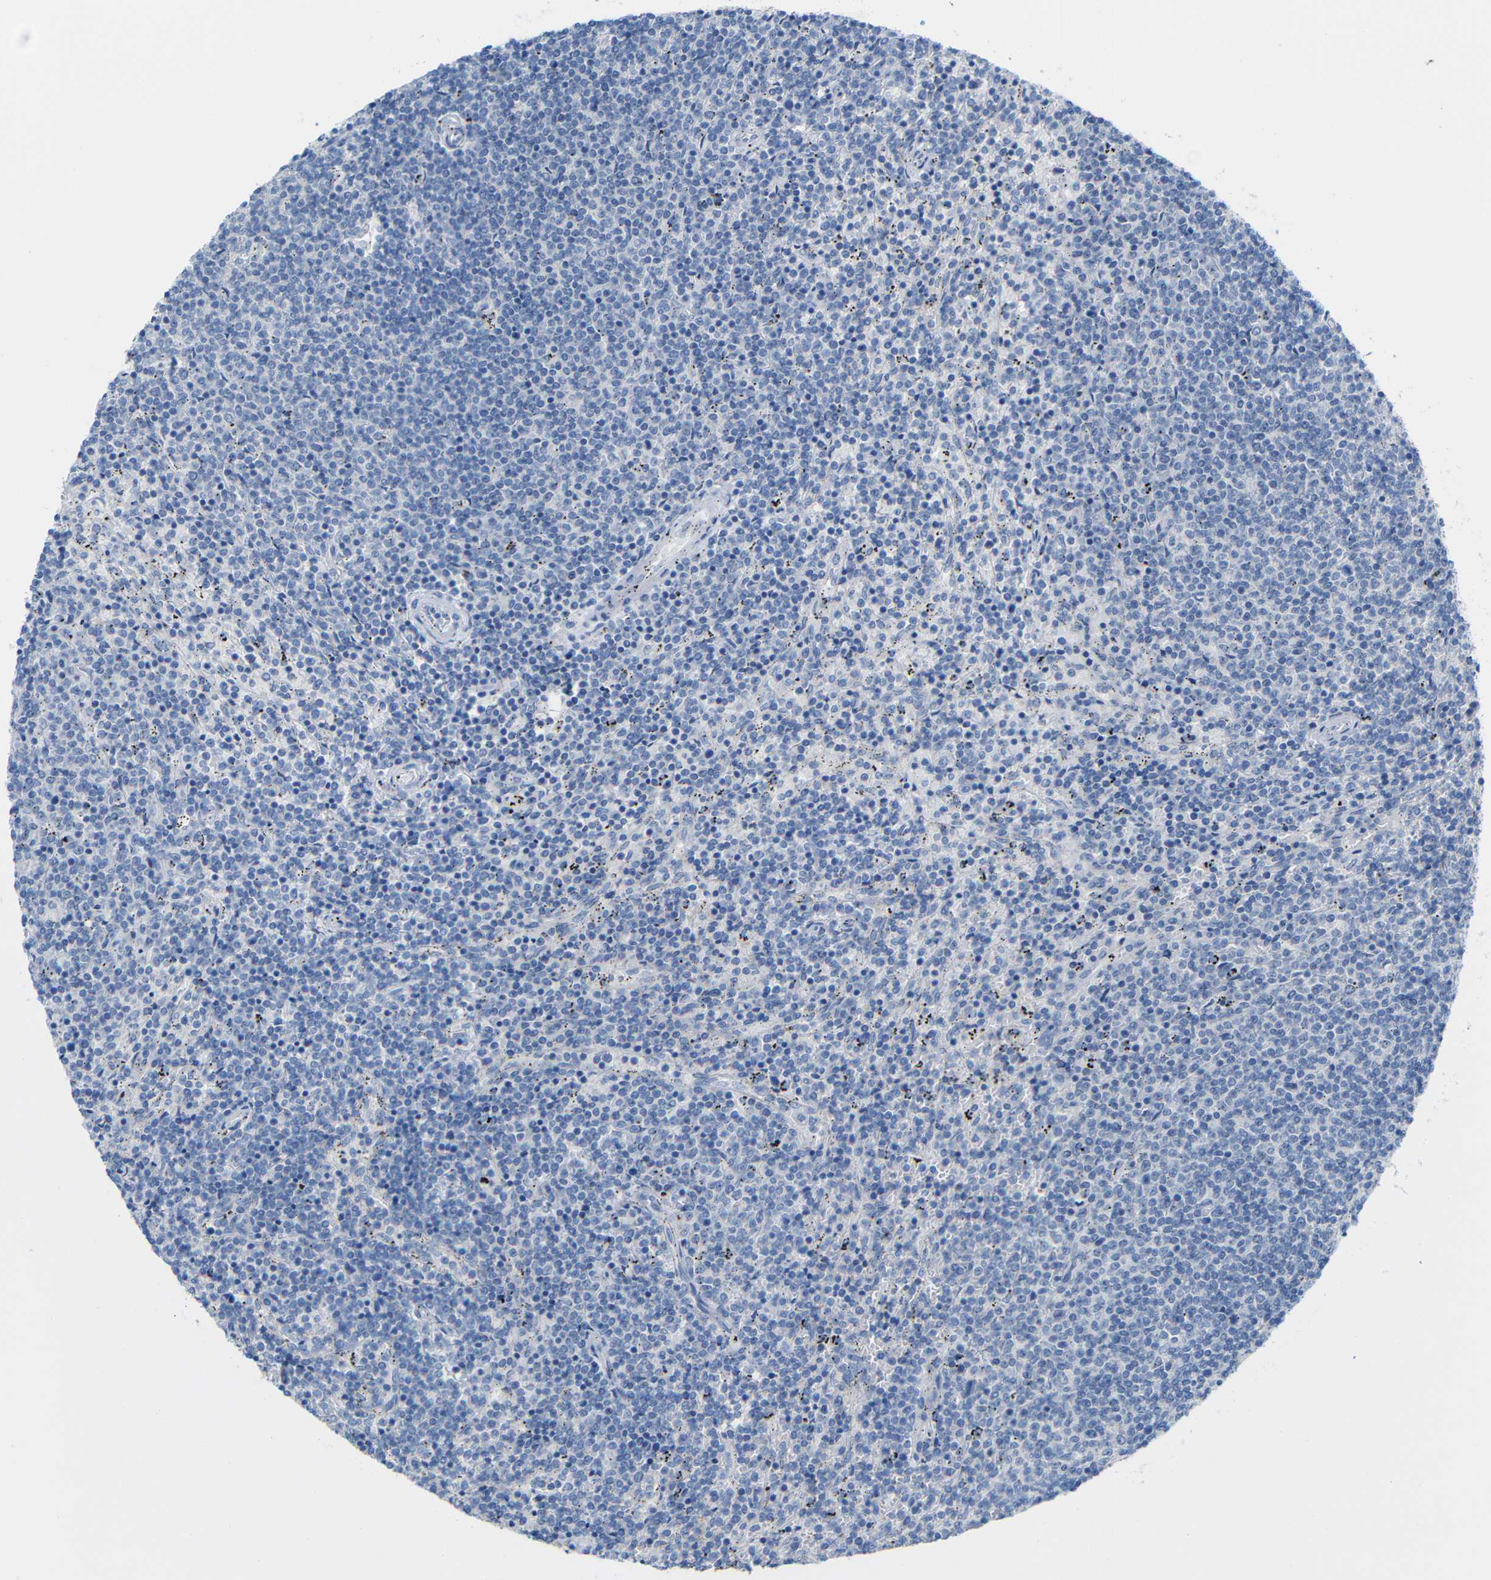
{"staining": {"intensity": "negative", "quantity": "none", "location": "none"}, "tissue": "lymphoma", "cell_type": "Tumor cells", "image_type": "cancer", "snomed": [{"axis": "morphology", "description": "Malignant lymphoma, non-Hodgkin's type, Low grade"}, {"axis": "topography", "description": "Spleen"}], "caption": "An image of lymphoma stained for a protein reveals no brown staining in tumor cells.", "gene": "C1orf210", "patient": {"sex": "female", "age": 50}}